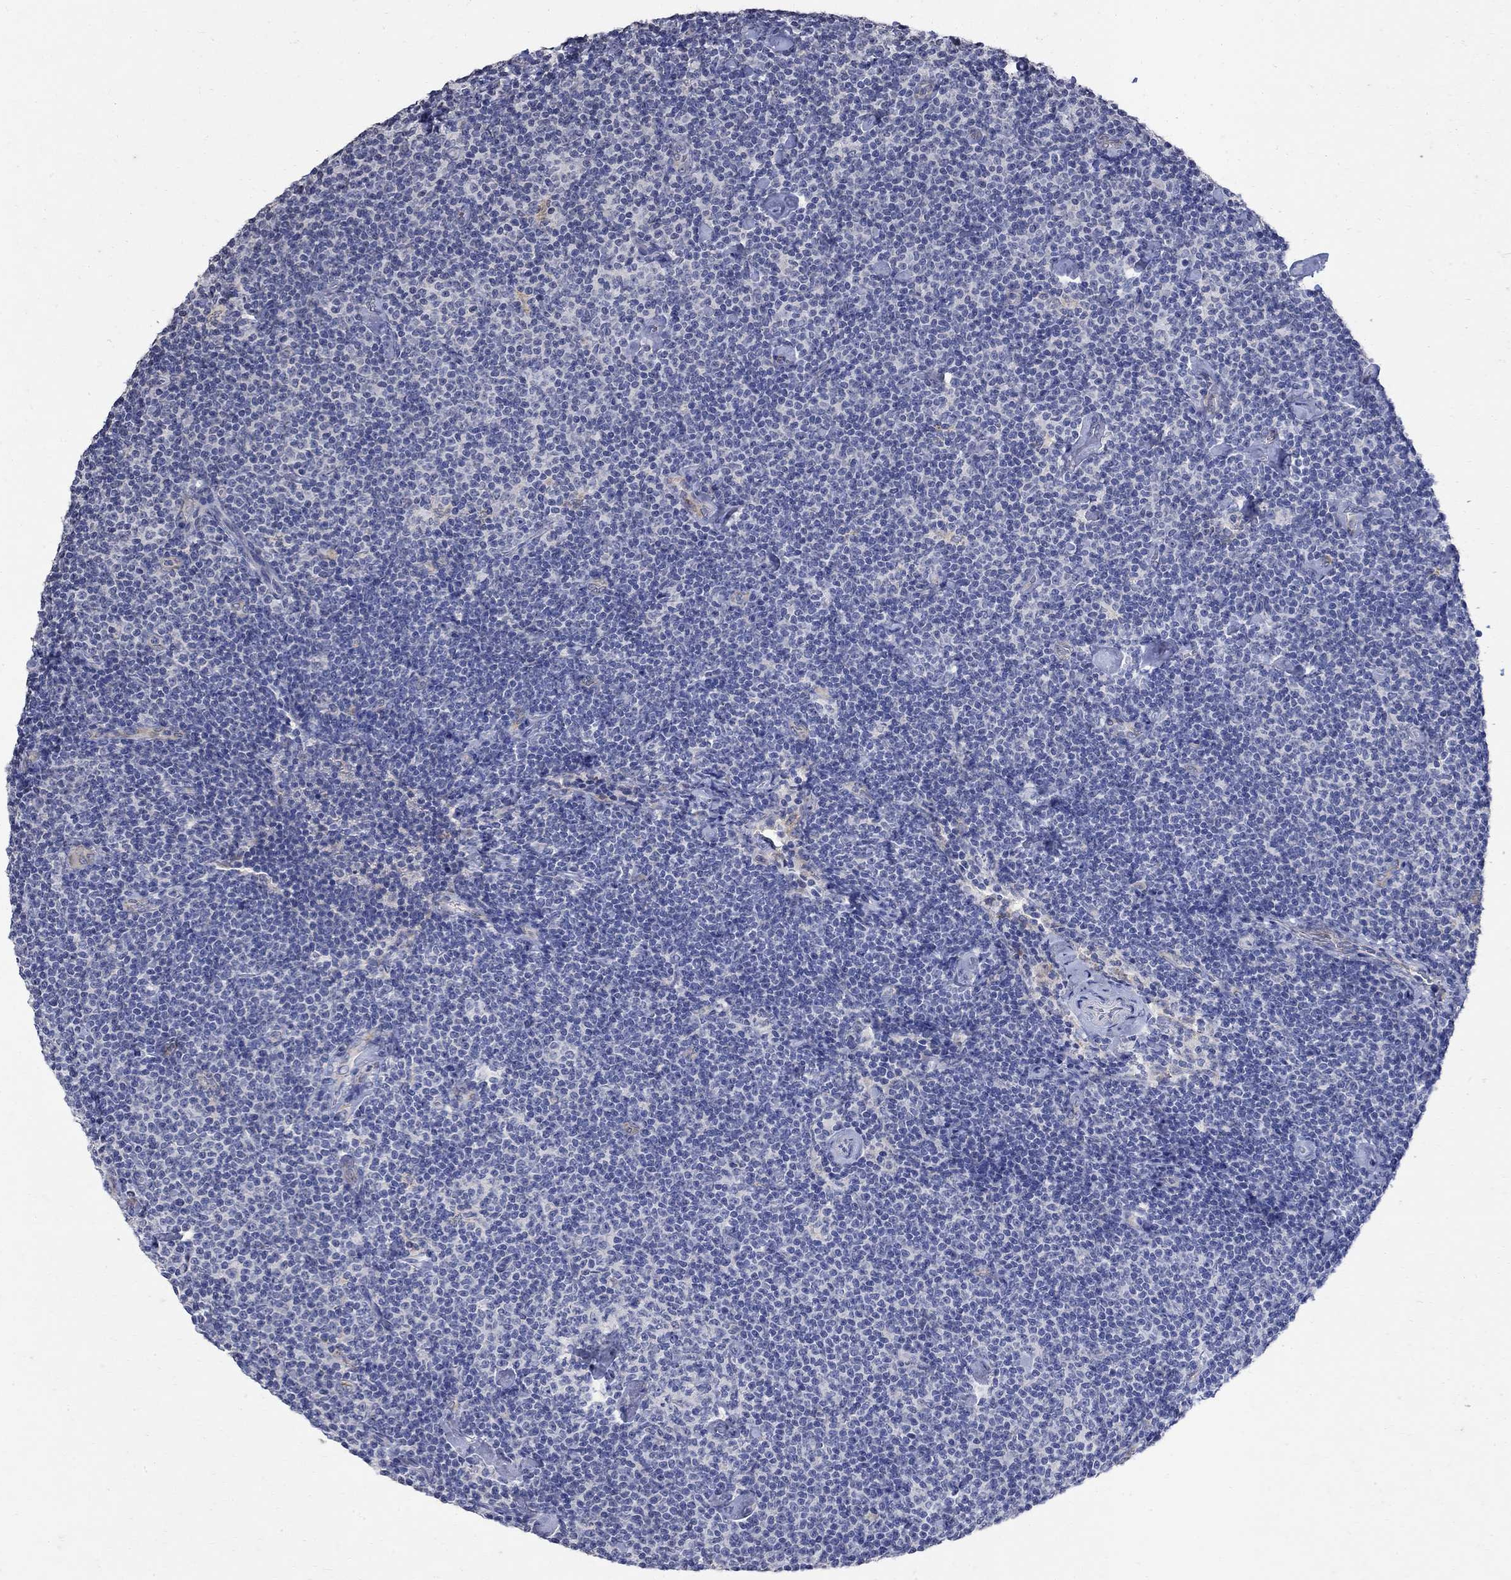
{"staining": {"intensity": "negative", "quantity": "none", "location": "none"}, "tissue": "lymphoma", "cell_type": "Tumor cells", "image_type": "cancer", "snomed": [{"axis": "morphology", "description": "Malignant lymphoma, non-Hodgkin's type, Low grade"}, {"axis": "topography", "description": "Lymph node"}], "caption": "A high-resolution photomicrograph shows immunohistochemistry staining of lymphoma, which reveals no significant staining in tumor cells. The staining was performed using DAB to visualize the protein expression in brown, while the nuclei were stained in blue with hematoxylin (Magnification: 20x).", "gene": "TMEM169", "patient": {"sex": "male", "age": 81}}